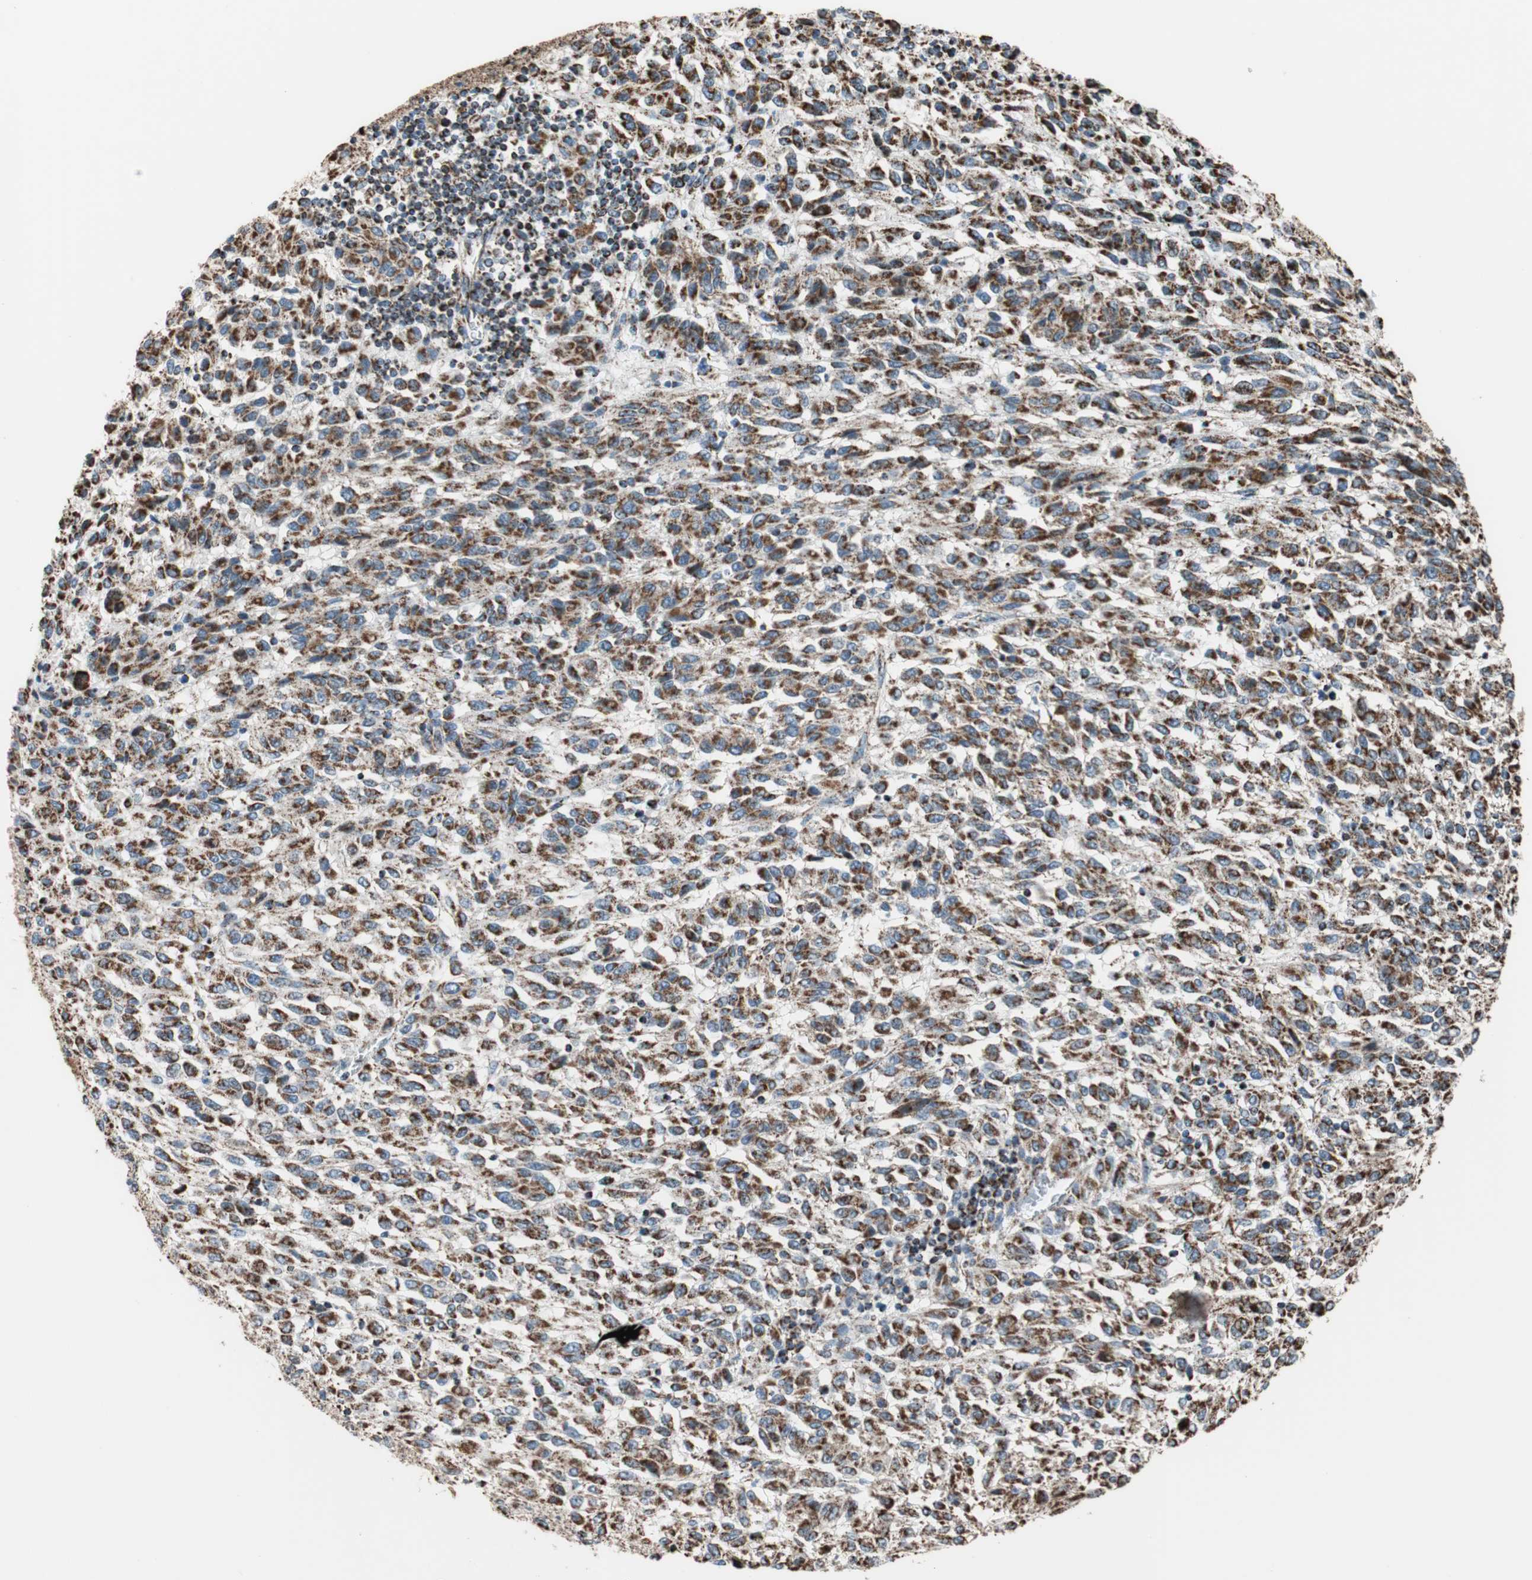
{"staining": {"intensity": "strong", "quantity": ">75%", "location": "cytoplasmic/membranous"}, "tissue": "melanoma", "cell_type": "Tumor cells", "image_type": "cancer", "snomed": [{"axis": "morphology", "description": "Malignant melanoma, Metastatic site"}, {"axis": "topography", "description": "Lung"}], "caption": "An immunohistochemistry (IHC) histopathology image of tumor tissue is shown. Protein staining in brown shows strong cytoplasmic/membranous positivity in melanoma within tumor cells.", "gene": "PCSK4", "patient": {"sex": "male", "age": 64}}